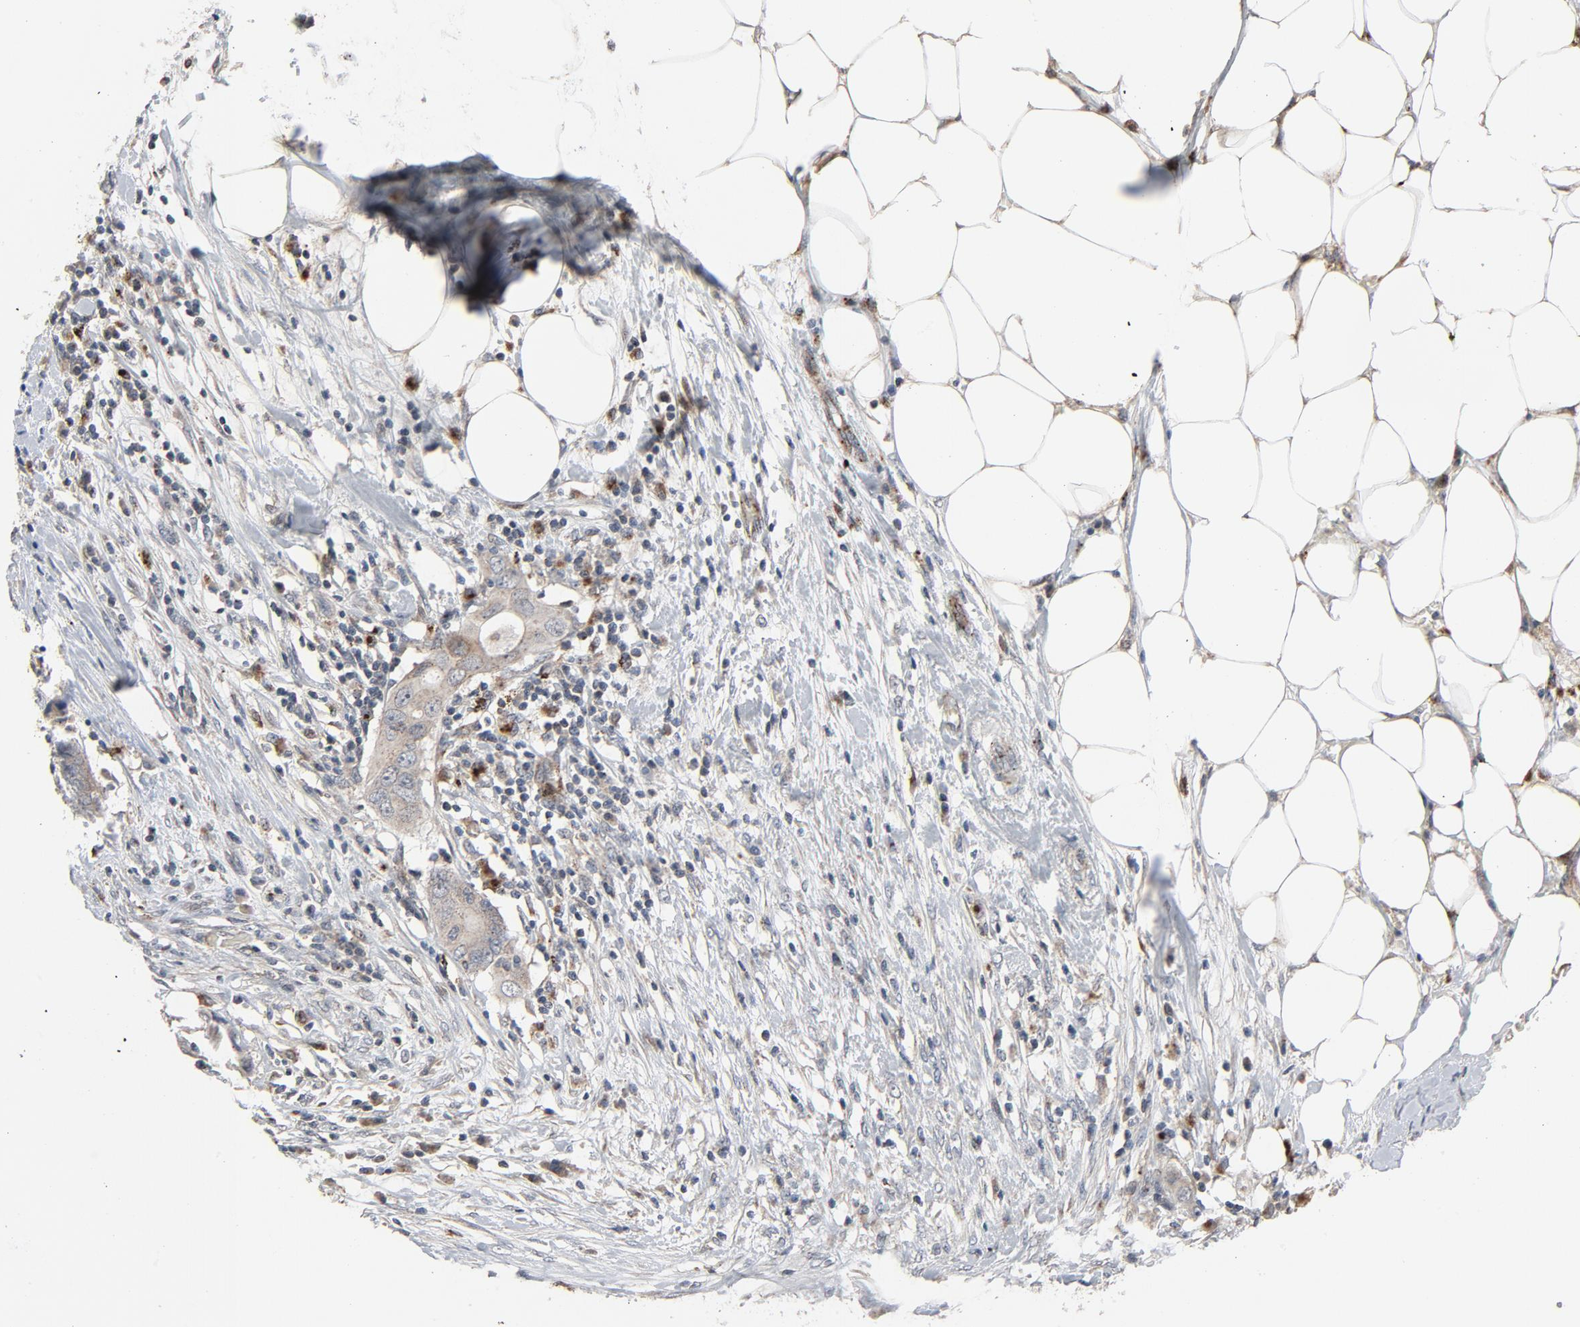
{"staining": {"intensity": "weak", "quantity": "25%-75%", "location": "cytoplasmic/membranous"}, "tissue": "colorectal cancer", "cell_type": "Tumor cells", "image_type": "cancer", "snomed": [{"axis": "morphology", "description": "Adenocarcinoma, NOS"}, {"axis": "topography", "description": "Colon"}], "caption": "Weak cytoplasmic/membranous positivity for a protein is seen in approximately 25%-75% of tumor cells of colorectal adenocarcinoma using IHC.", "gene": "AKT2", "patient": {"sex": "male", "age": 71}}